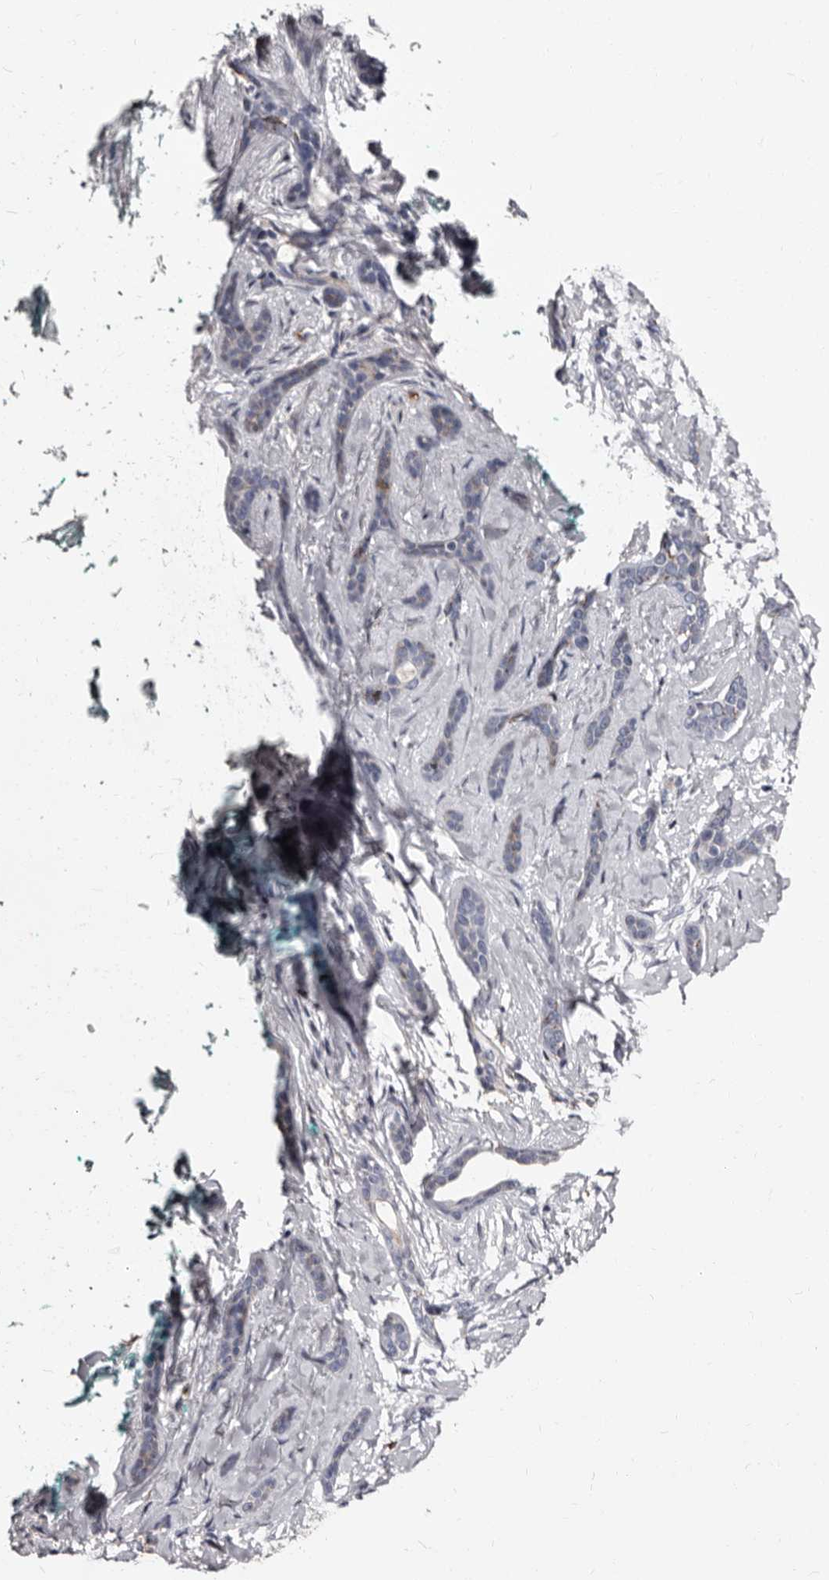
{"staining": {"intensity": "negative", "quantity": "none", "location": "none"}, "tissue": "skin cancer", "cell_type": "Tumor cells", "image_type": "cancer", "snomed": [{"axis": "morphology", "description": "Basal cell carcinoma"}, {"axis": "morphology", "description": "Adnexal tumor, benign"}, {"axis": "topography", "description": "Skin"}], "caption": "Immunohistochemistry micrograph of neoplastic tissue: skin cancer stained with DAB (3,3'-diaminobenzidine) displays no significant protein staining in tumor cells.", "gene": "AUNIP", "patient": {"sex": "female", "age": 42}}